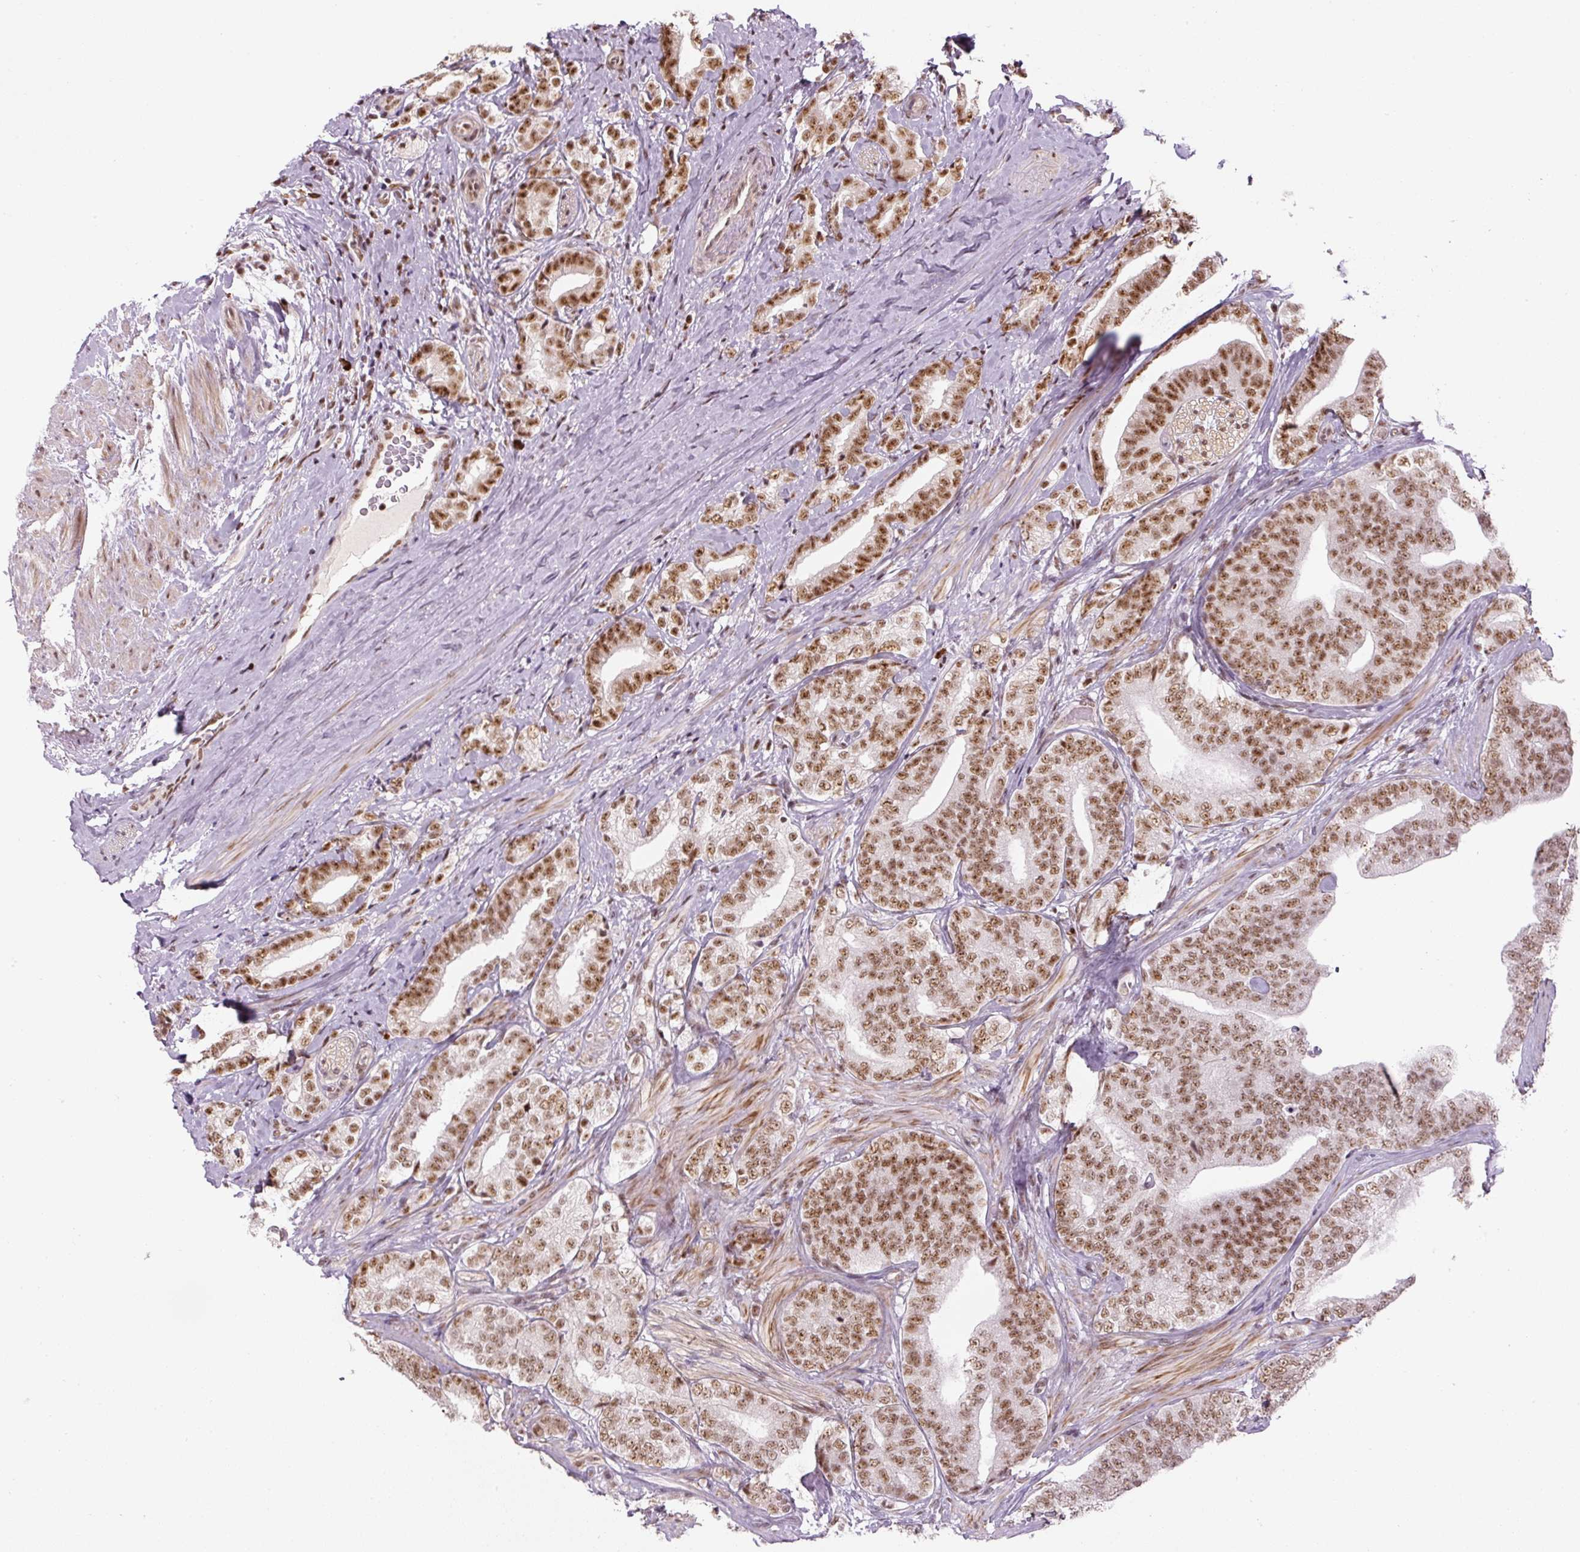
{"staining": {"intensity": "moderate", "quantity": ">75%", "location": "nuclear"}, "tissue": "prostate cancer", "cell_type": "Tumor cells", "image_type": "cancer", "snomed": [{"axis": "morphology", "description": "Adenocarcinoma, High grade"}, {"axis": "topography", "description": "Prostate"}], "caption": "Immunohistochemistry (IHC) image of human prostate cancer (high-grade adenocarcinoma) stained for a protein (brown), which reveals medium levels of moderate nuclear expression in approximately >75% of tumor cells.", "gene": "U2AF2", "patient": {"sex": "male", "age": 72}}